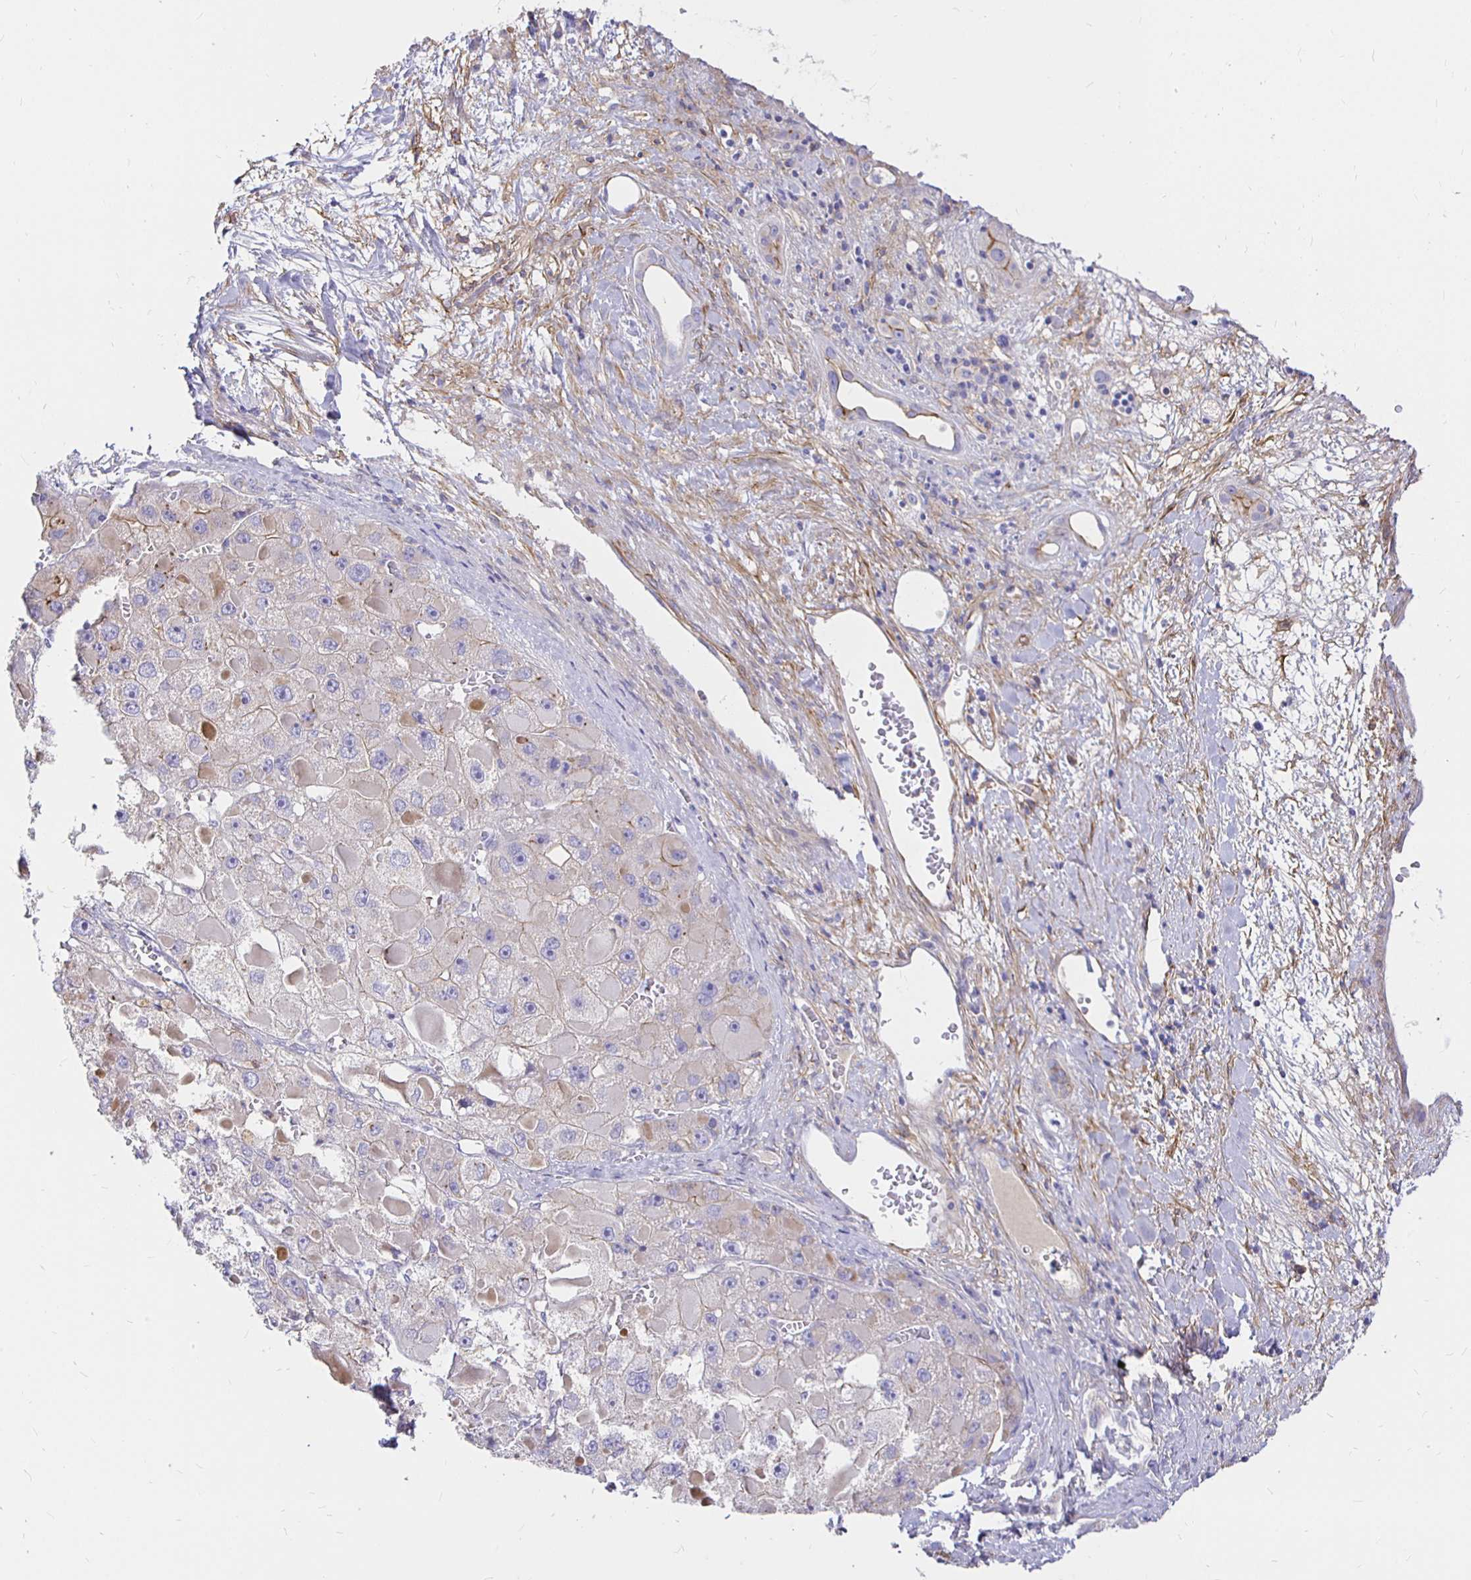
{"staining": {"intensity": "negative", "quantity": "none", "location": "none"}, "tissue": "liver cancer", "cell_type": "Tumor cells", "image_type": "cancer", "snomed": [{"axis": "morphology", "description": "Carcinoma, Hepatocellular, NOS"}, {"axis": "topography", "description": "Liver"}], "caption": "Tumor cells show no significant staining in hepatocellular carcinoma (liver). The staining was performed using DAB (3,3'-diaminobenzidine) to visualize the protein expression in brown, while the nuclei were stained in blue with hematoxylin (Magnification: 20x).", "gene": "PALM2AKAP2", "patient": {"sex": "female", "age": 73}}